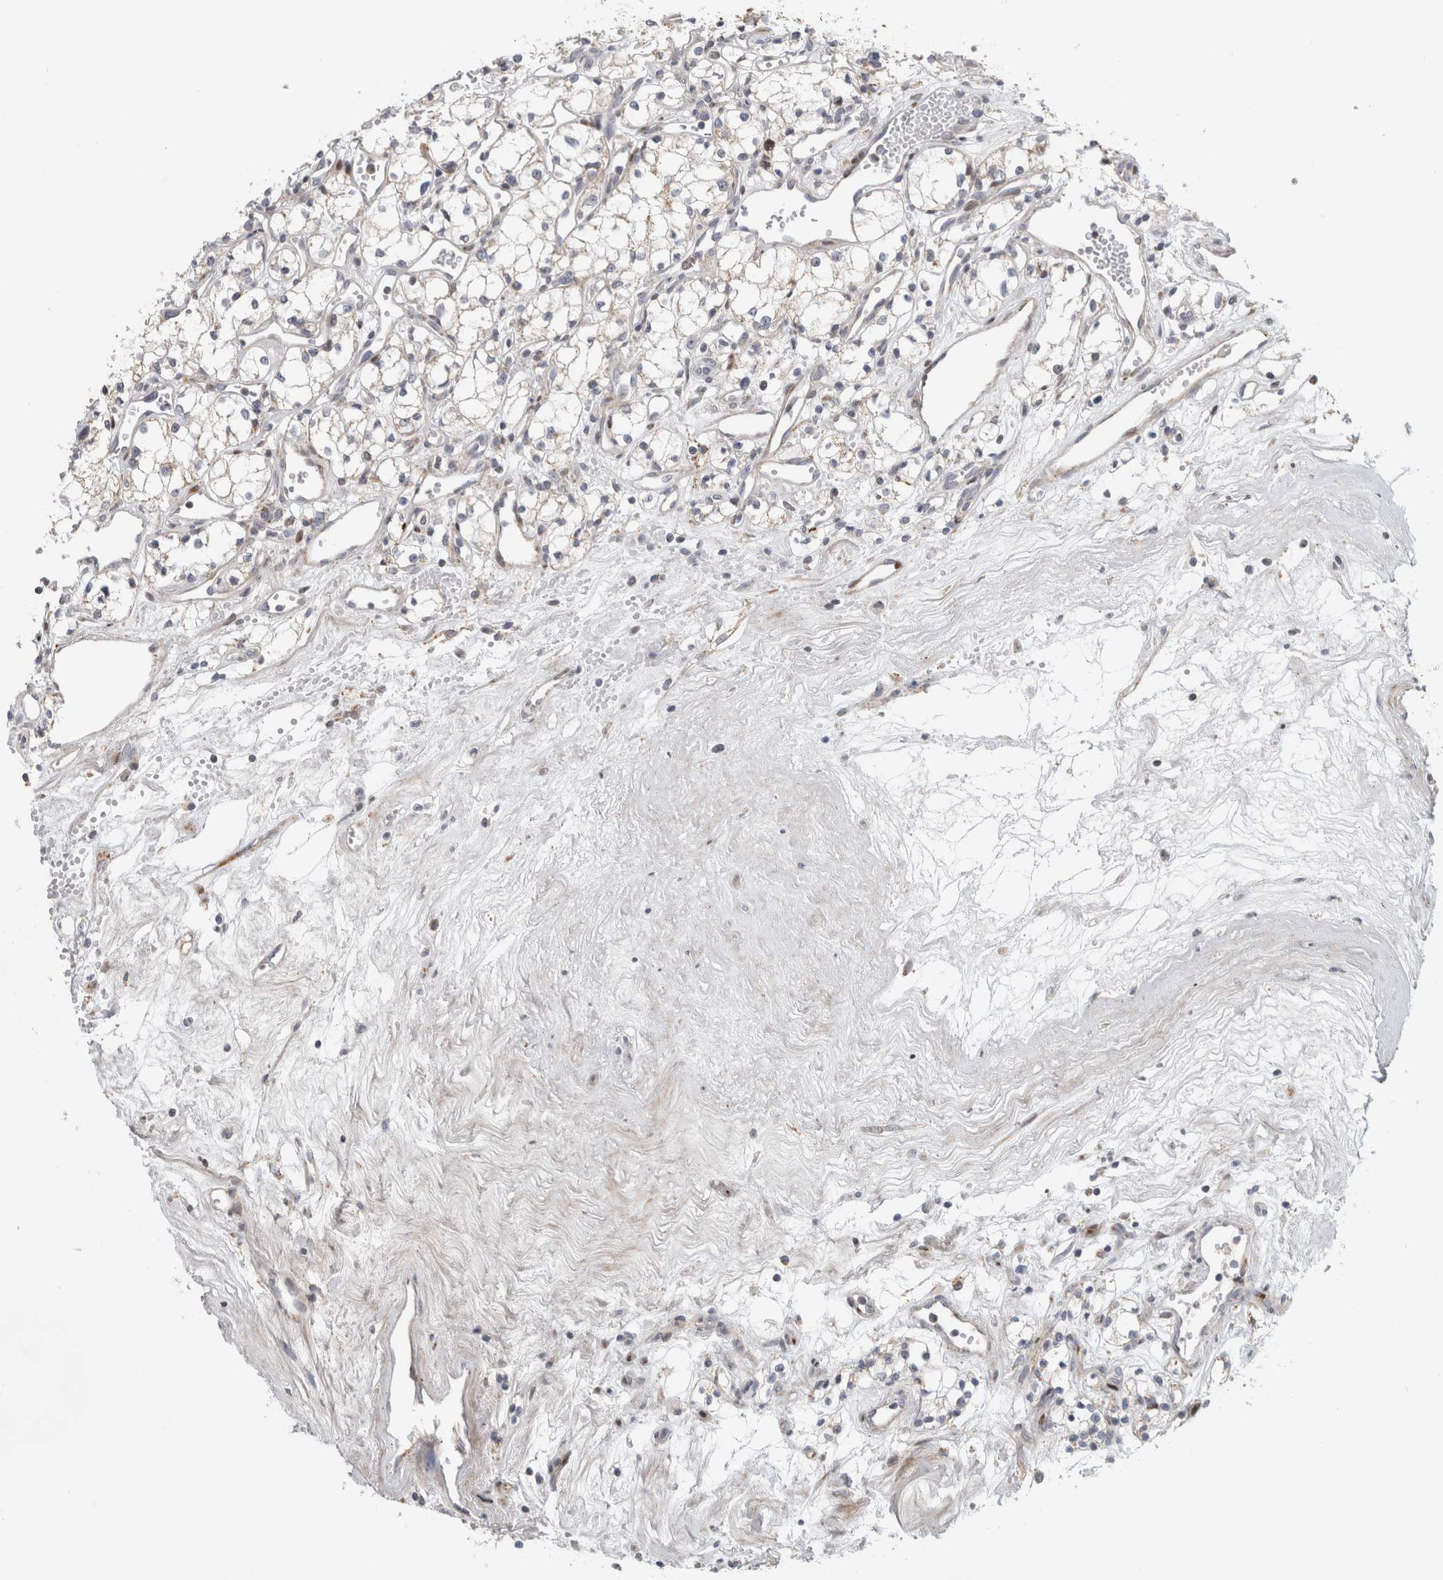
{"staining": {"intensity": "negative", "quantity": "none", "location": "none"}, "tissue": "renal cancer", "cell_type": "Tumor cells", "image_type": "cancer", "snomed": [{"axis": "morphology", "description": "Adenocarcinoma, NOS"}, {"axis": "topography", "description": "Kidney"}], "caption": "Renal cancer (adenocarcinoma) was stained to show a protein in brown. There is no significant expression in tumor cells.", "gene": "RBM48", "patient": {"sex": "male", "age": 59}}